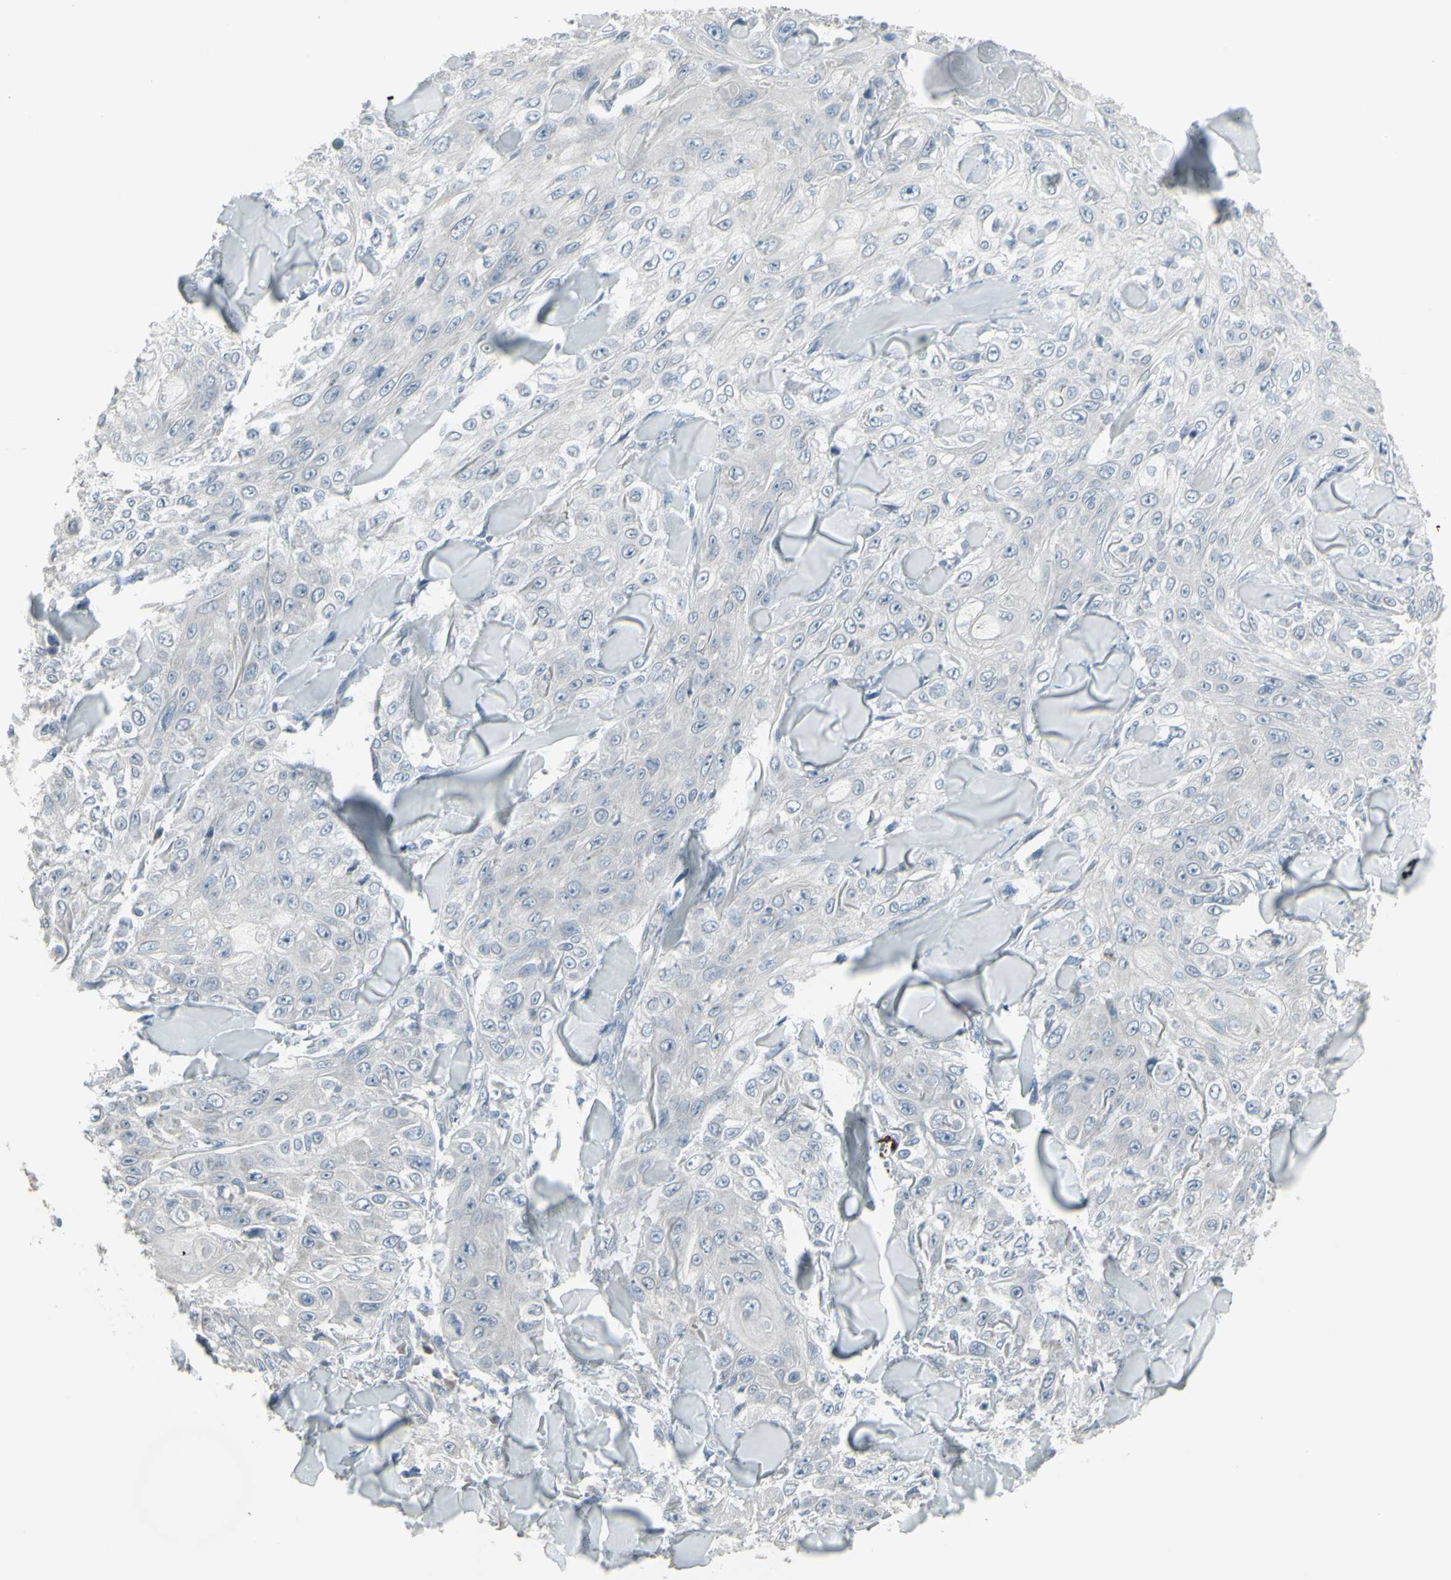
{"staining": {"intensity": "negative", "quantity": "none", "location": "none"}, "tissue": "skin cancer", "cell_type": "Tumor cells", "image_type": "cancer", "snomed": [{"axis": "morphology", "description": "Squamous cell carcinoma, NOS"}, {"axis": "topography", "description": "Skin"}], "caption": "Immunohistochemistry photomicrograph of skin cancer (squamous cell carcinoma) stained for a protein (brown), which exhibits no positivity in tumor cells. The staining was performed using DAB to visualize the protein expression in brown, while the nuclei were stained in blue with hematoxylin (Magnification: 20x).", "gene": "CD79B", "patient": {"sex": "male", "age": 86}}